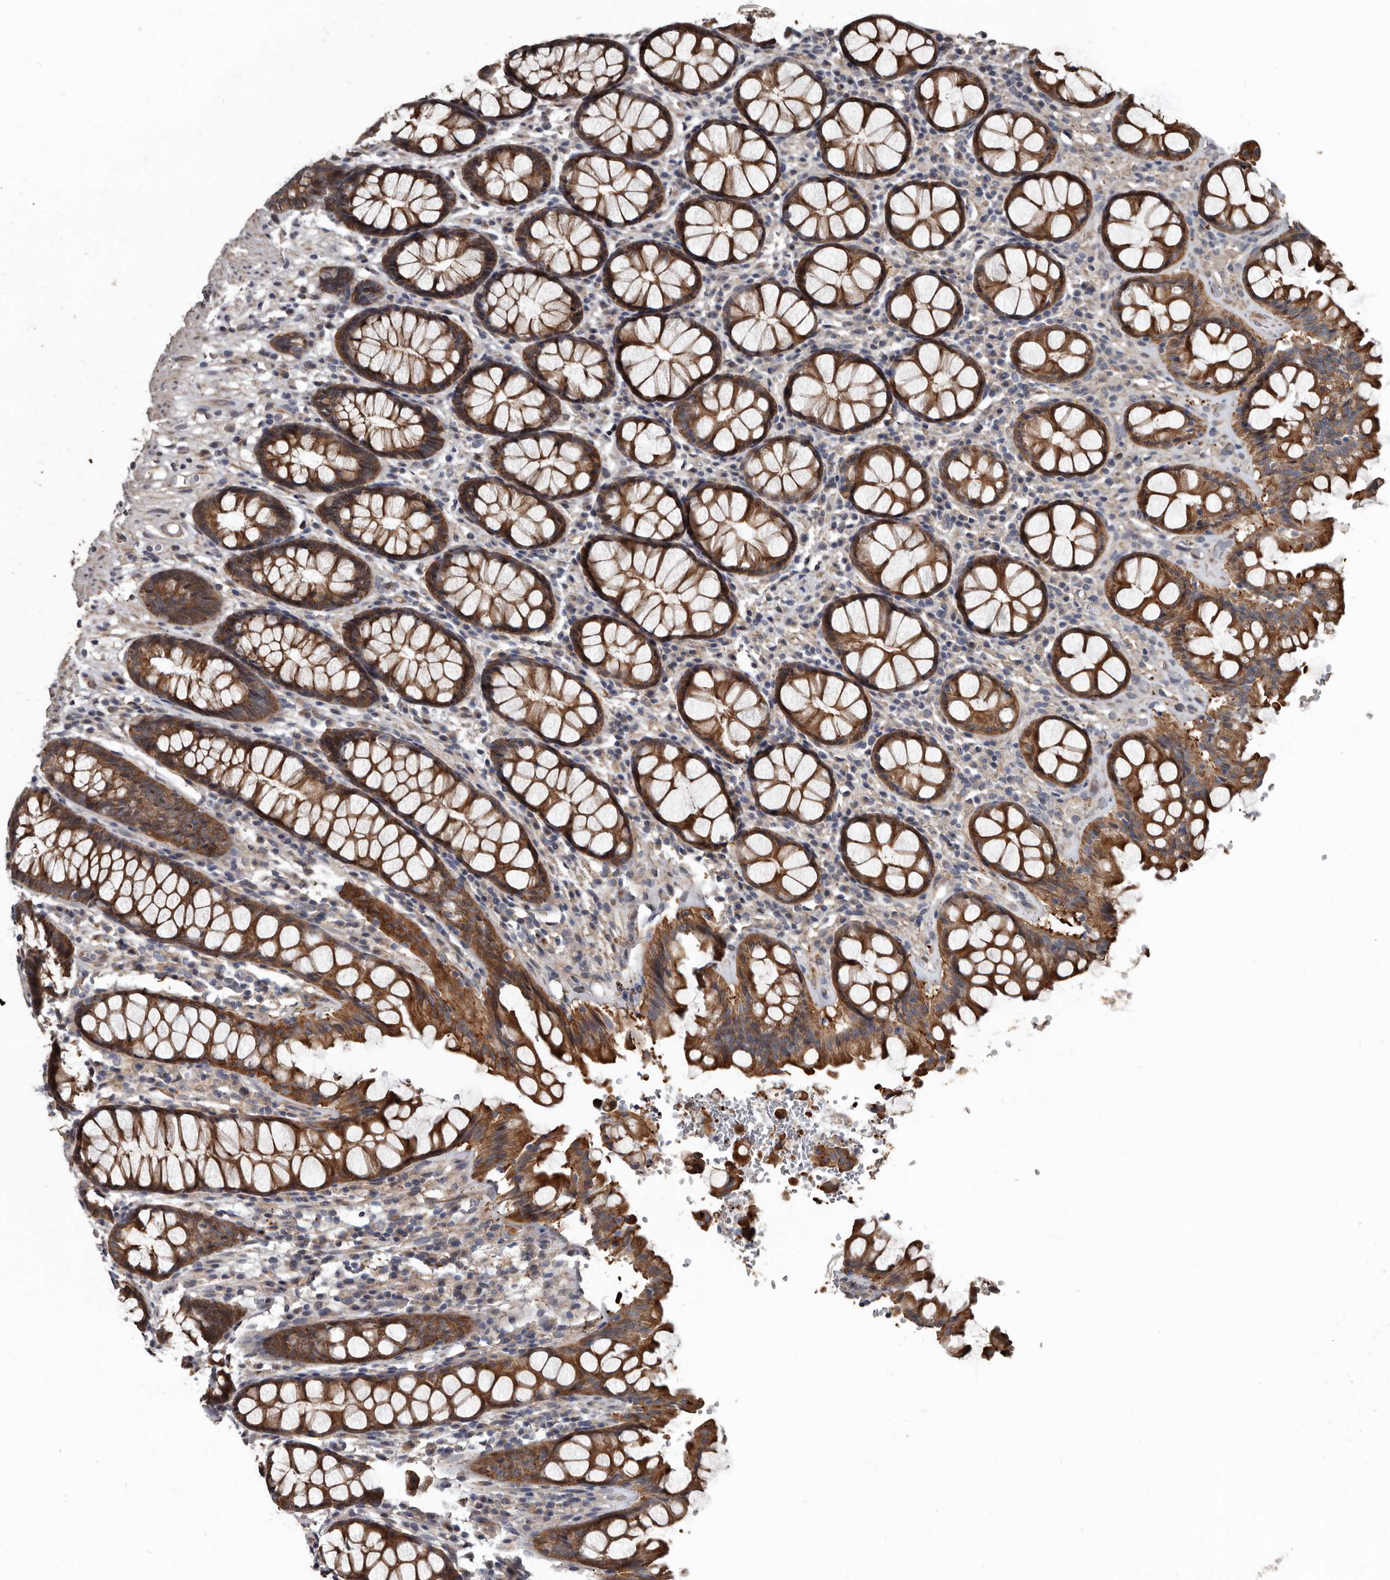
{"staining": {"intensity": "strong", "quantity": ">75%", "location": "cytoplasmic/membranous"}, "tissue": "rectum", "cell_type": "Glandular cells", "image_type": "normal", "snomed": [{"axis": "morphology", "description": "Normal tissue, NOS"}, {"axis": "topography", "description": "Rectum"}], "caption": "Glandular cells demonstrate high levels of strong cytoplasmic/membranous expression in approximately >75% of cells in benign rectum.", "gene": "DHPS", "patient": {"sex": "male", "age": 64}}